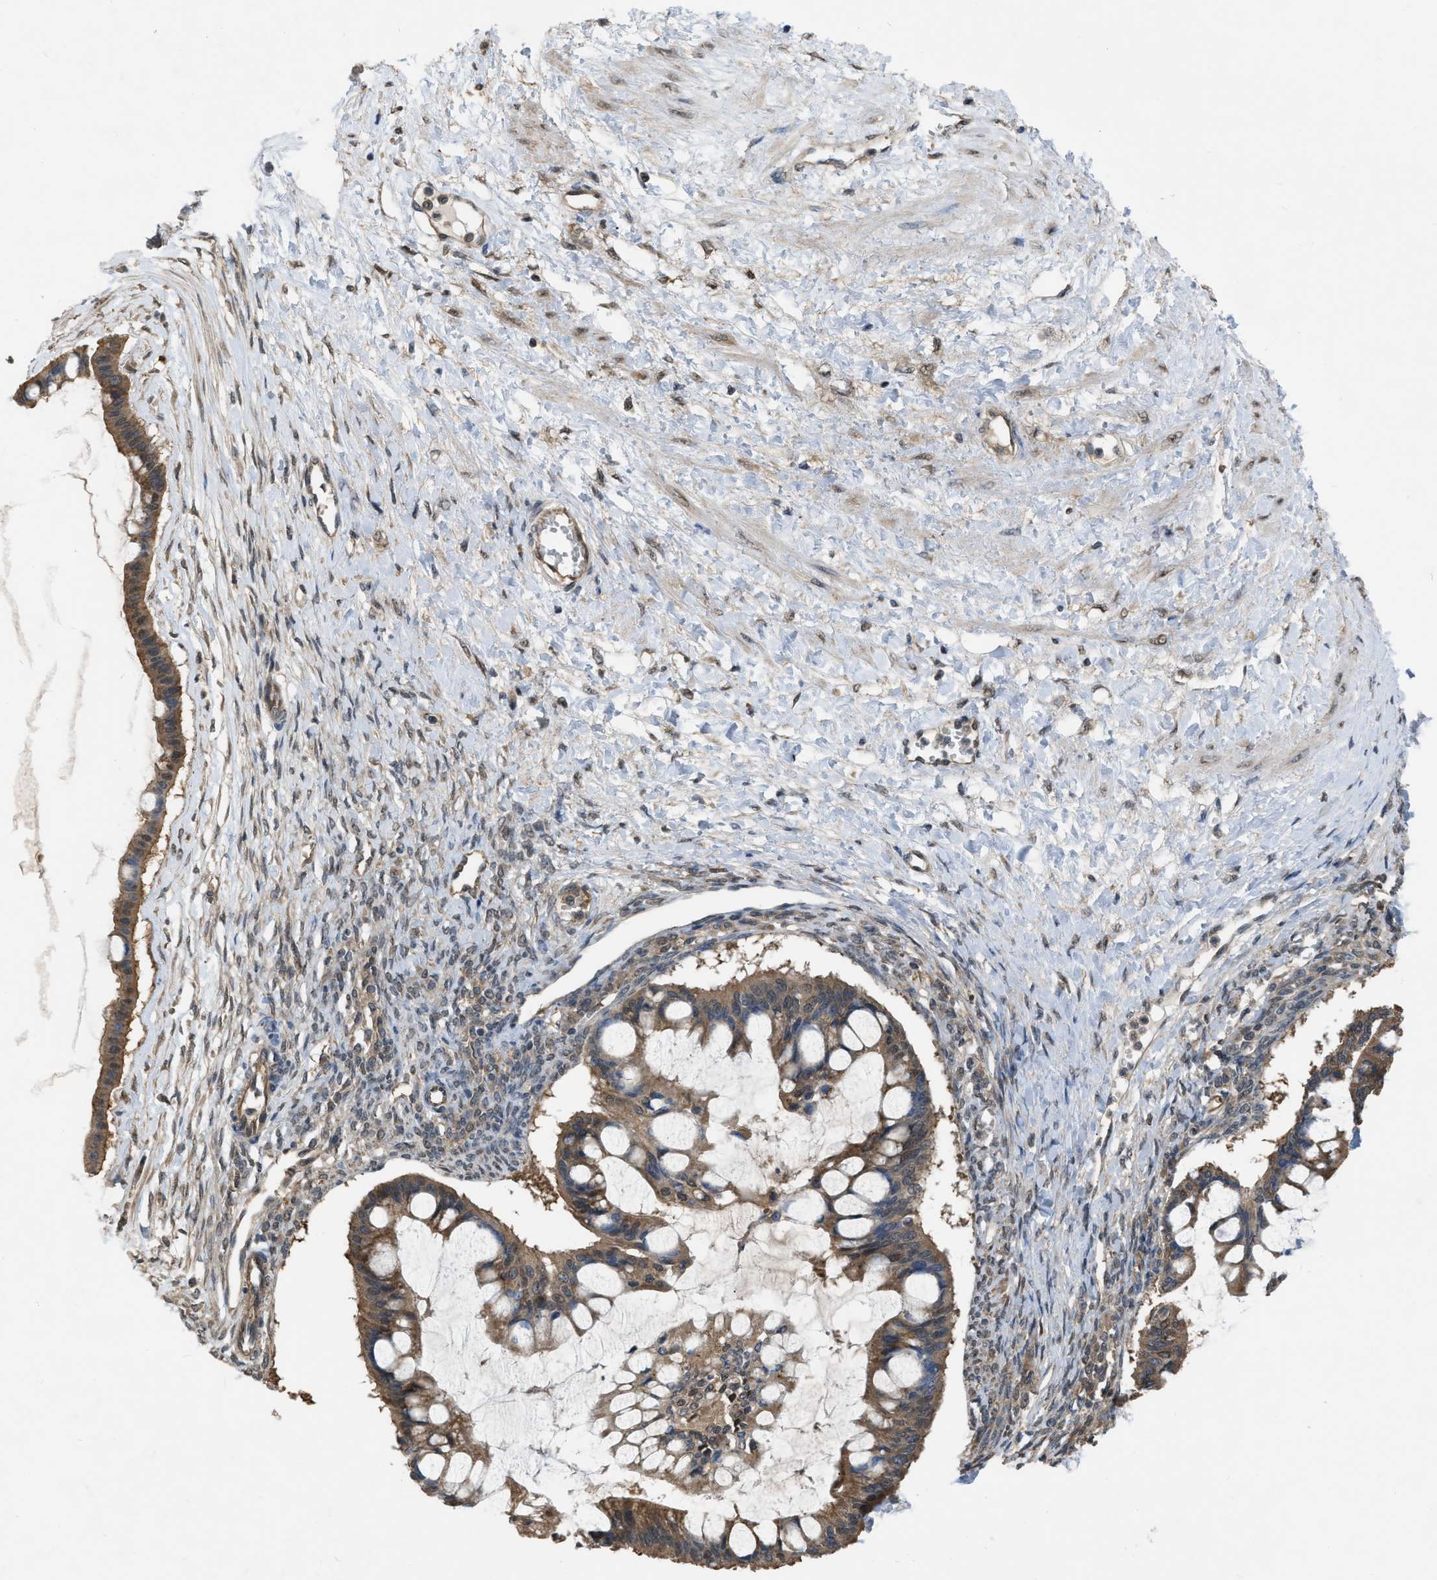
{"staining": {"intensity": "moderate", "quantity": ">75%", "location": "cytoplasmic/membranous"}, "tissue": "ovarian cancer", "cell_type": "Tumor cells", "image_type": "cancer", "snomed": [{"axis": "morphology", "description": "Cystadenocarcinoma, mucinous, NOS"}, {"axis": "topography", "description": "Ovary"}], "caption": "High-magnification brightfield microscopy of mucinous cystadenocarcinoma (ovarian) stained with DAB (3,3'-diaminobenzidine) (brown) and counterstained with hematoxylin (blue). tumor cells exhibit moderate cytoplasmic/membranous staining is present in approximately>75% of cells.", "gene": "BCL7C", "patient": {"sex": "female", "age": 73}}